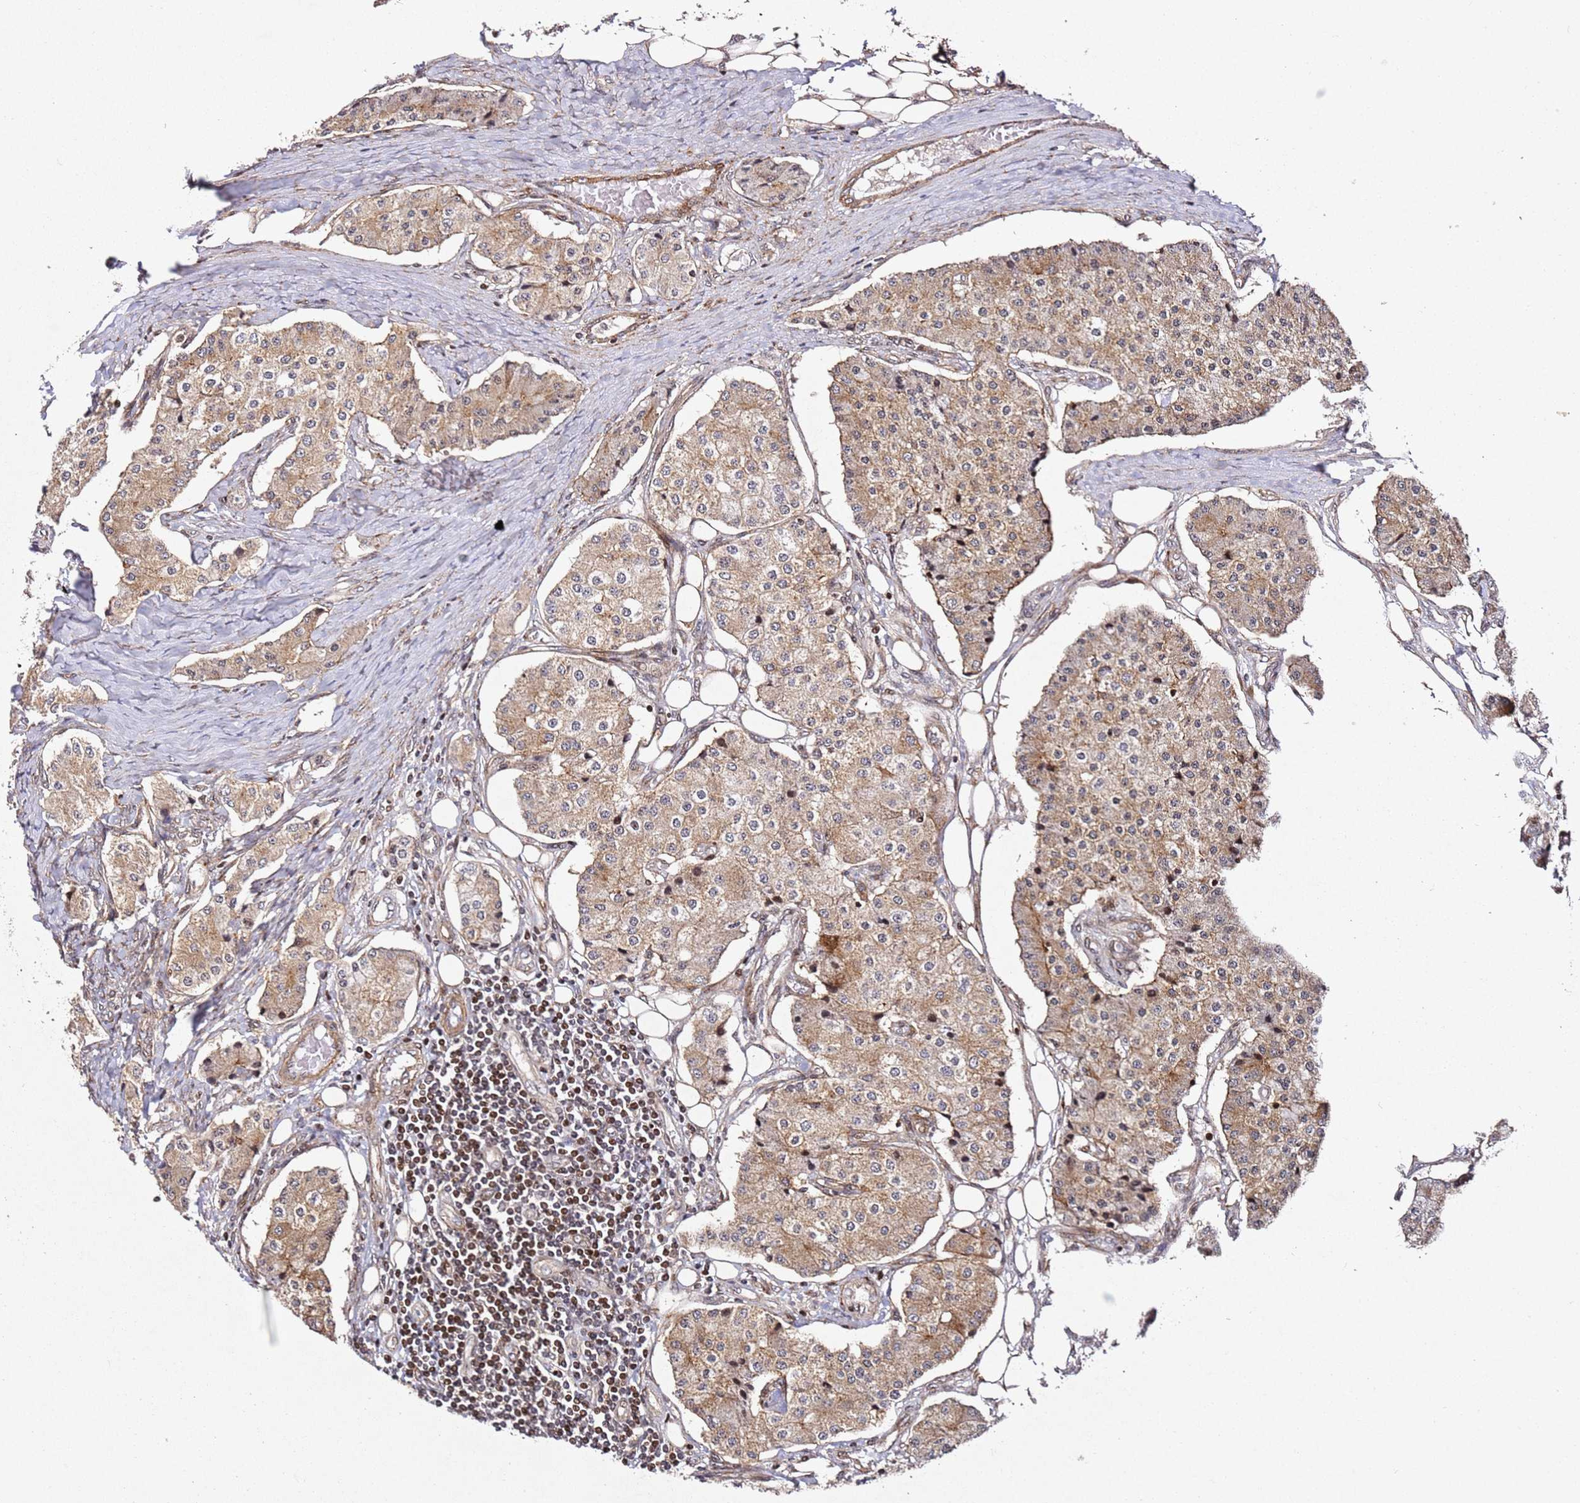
{"staining": {"intensity": "weak", "quantity": ">75%", "location": "cytoplasmic/membranous"}, "tissue": "carcinoid", "cell_type": "Tumor cells", "image_type": "cancer", "snomed": [{"axis": "morphology", "description": "Carcinoid, malignant, NOS"}, {"axis": "topography", "description": "Colon"}], "caption": "A brown stain highlights weak cytoplasmic/membranous staining of a protein in malignant carcinoid tumor cells.", "gene": "ZNF296", "patient": {"sex": "female", "age": 52}}